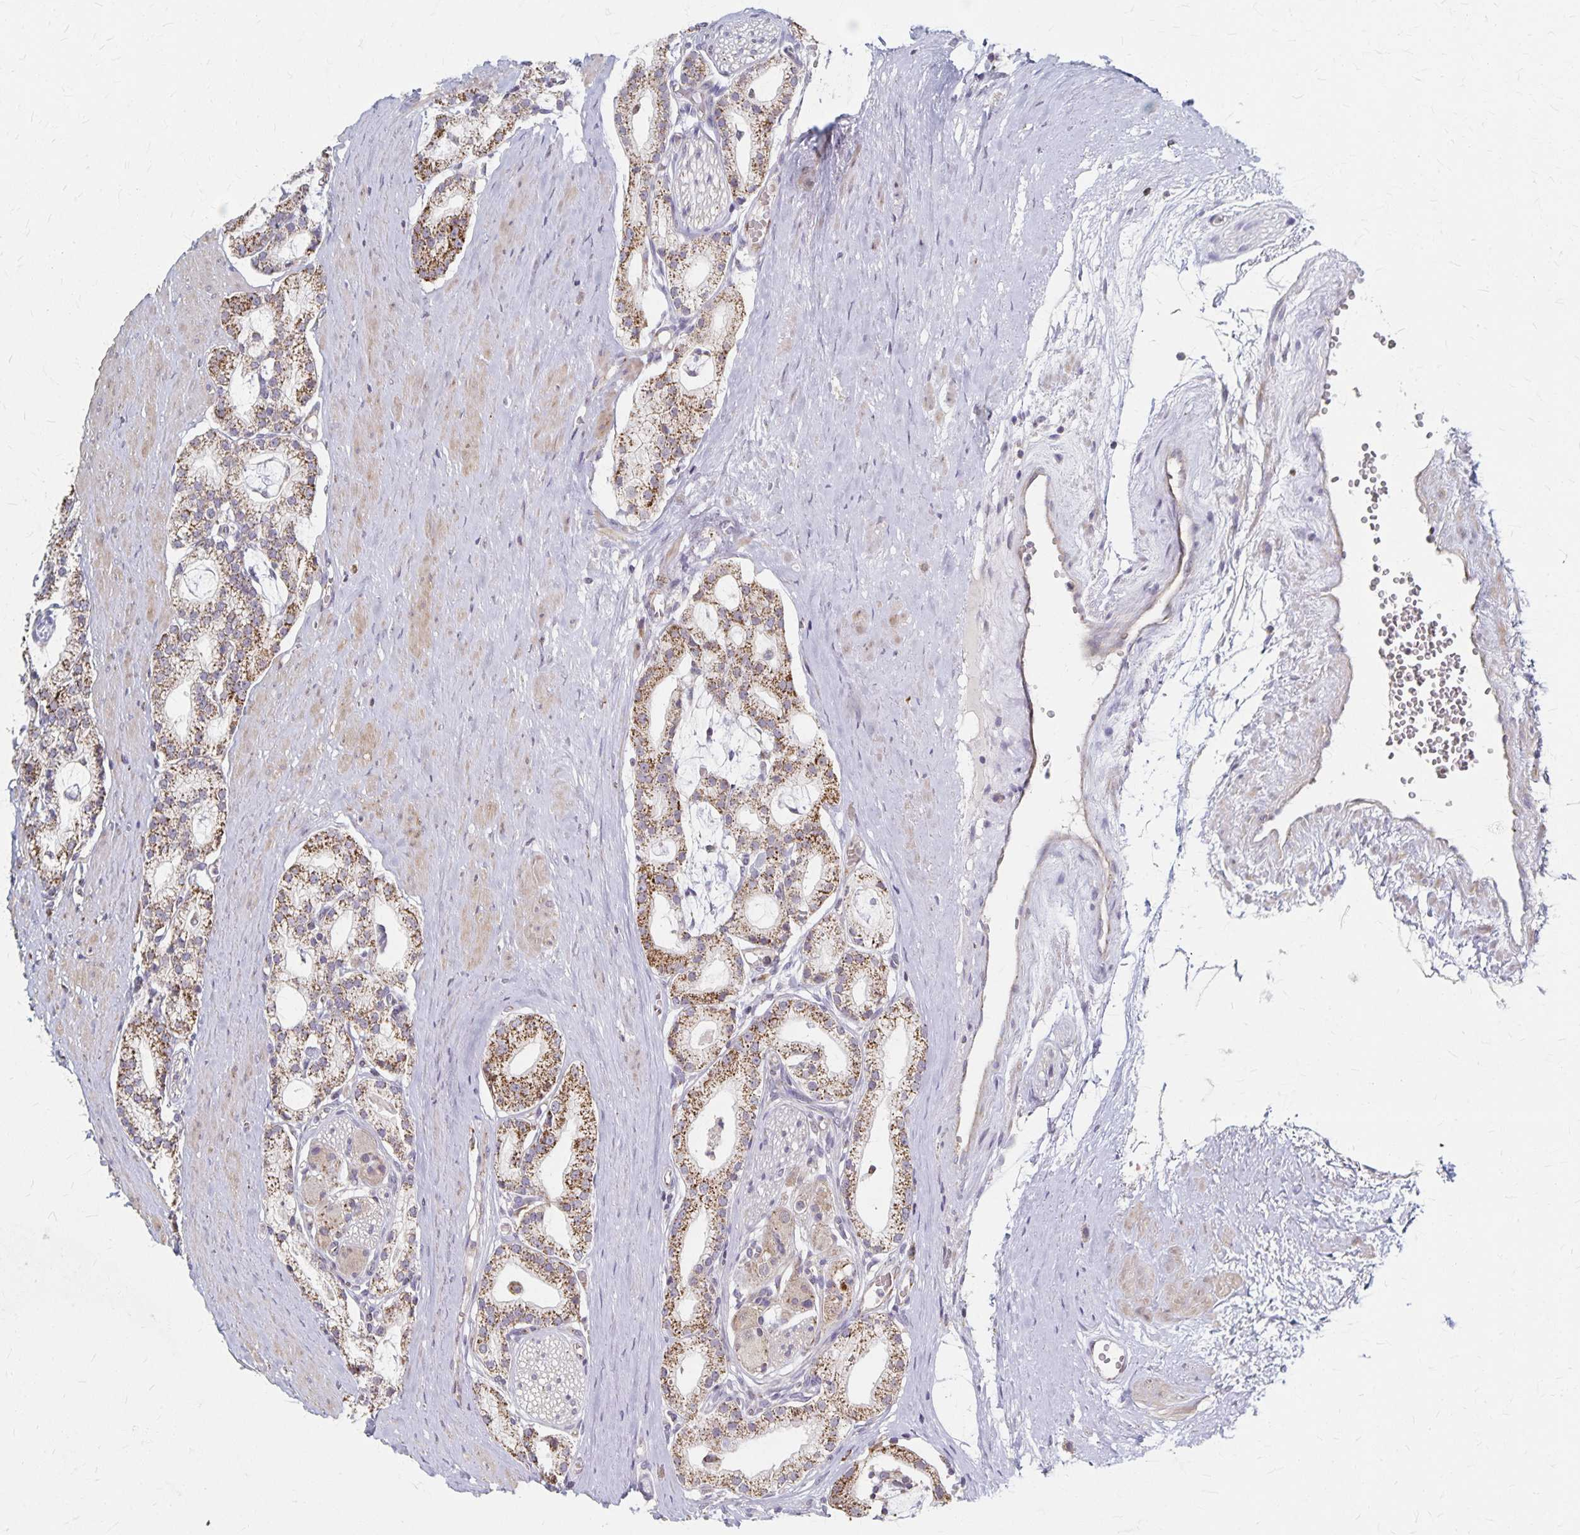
{"staining": {"intensity": "moderate", "quantity": ">75%", "location": "cytoplasmic/membranous"}, "tissue": "prostate cancer", "cell_type": "Tumor cells", "image_type": "cancer", "snomed": [{"axis": "morphology", "description": "Adenocarcinoma, High grade"}, {"axis": "topography", "description": "Prostate"}], "caption": "Human prostate adenocarcinoma (high-grade) stained with a brown dye reveals moderate cytoplasmic/membranous positive positivity in about >75% of tumor cells.", "gene": "DYRK4", "patient": {"sex": "male", "age": 71}}